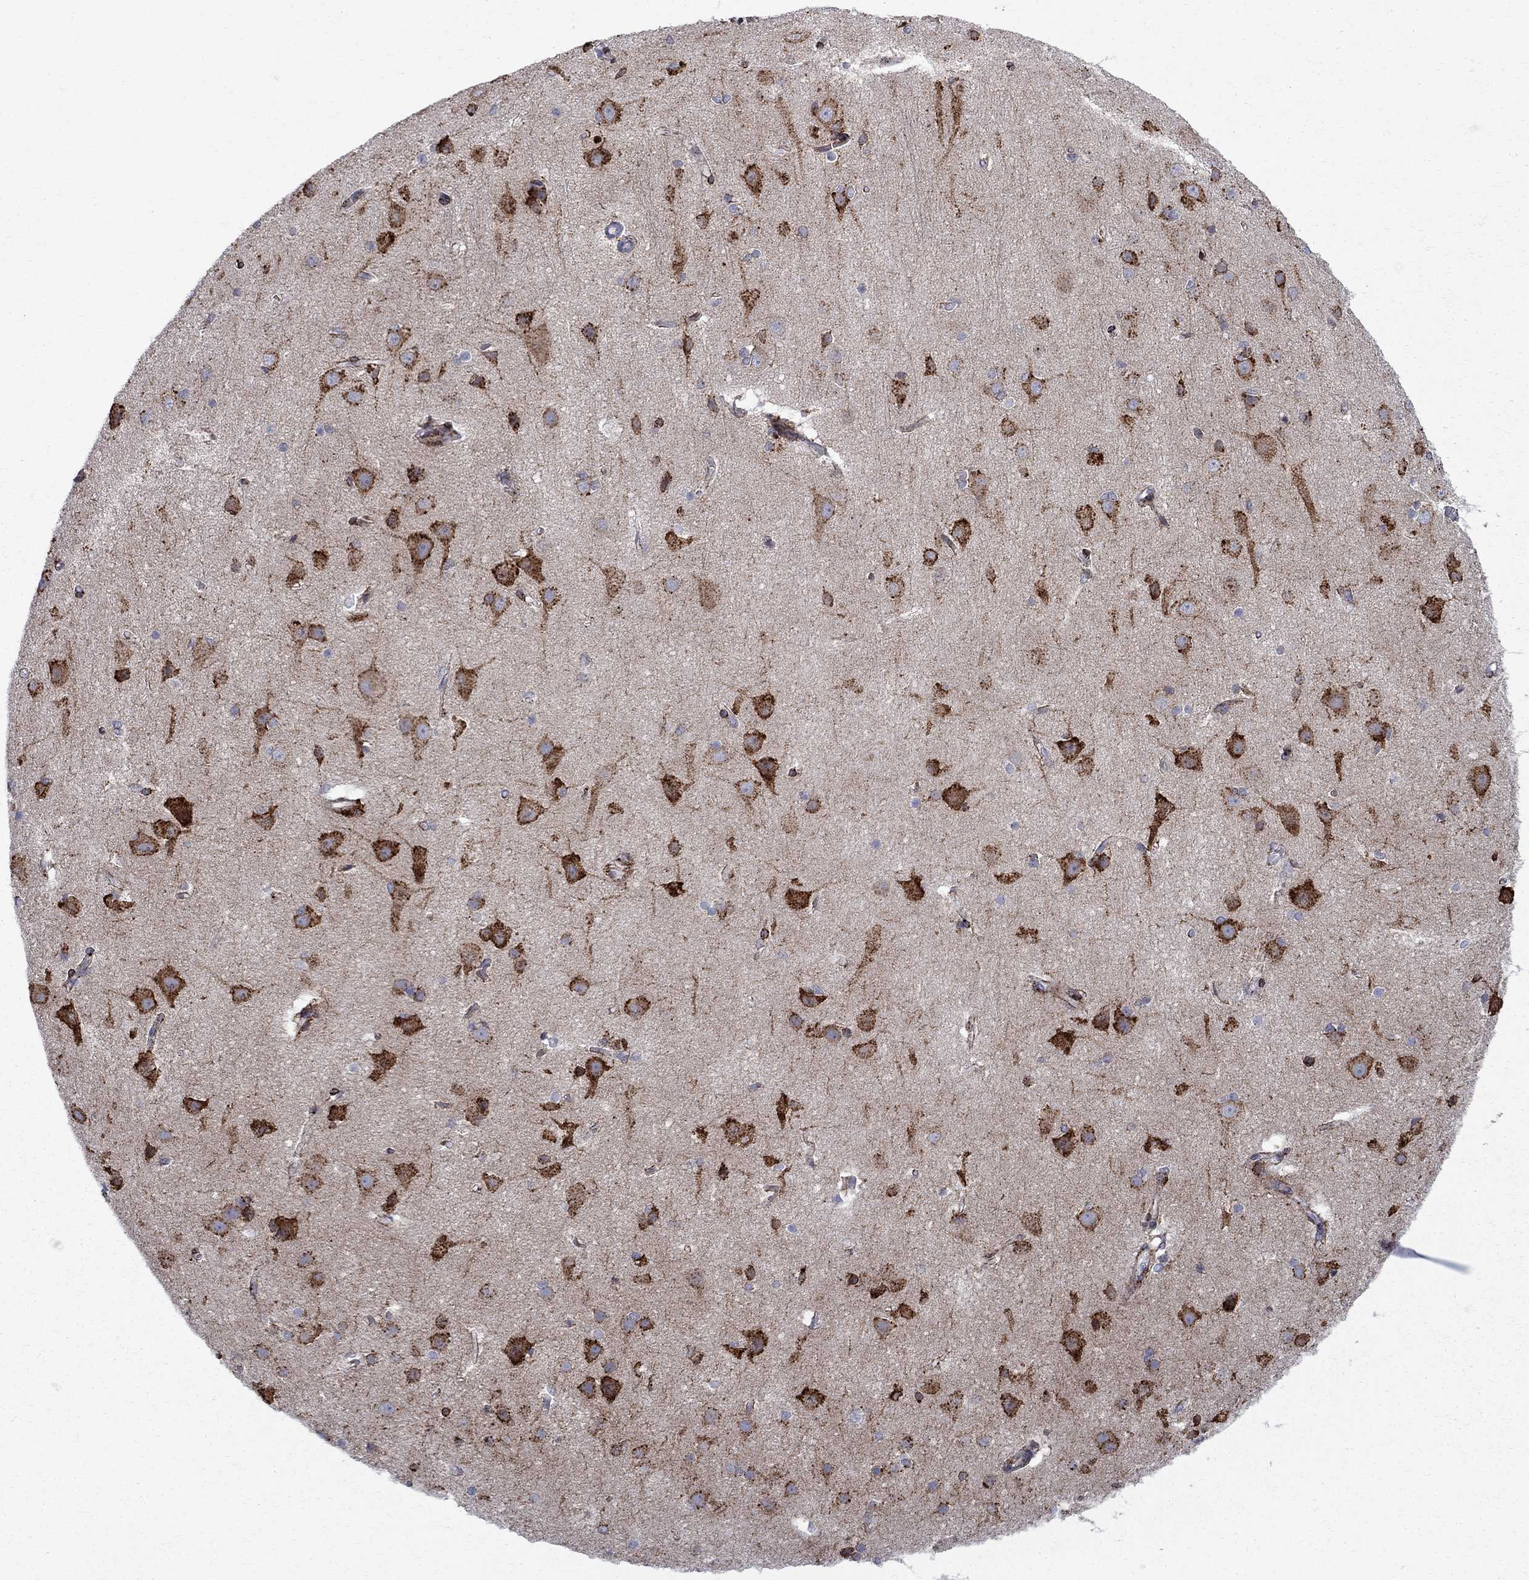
{"staining": {"intensity": "weak", "quantity": "25%-75%", "location": "cytoplasmic/membranous"}, "tissue": "cerebral cortex", "cell_type": "Endothelial cells", "image_type": "normal", "snomed": [{"axis": "morphology", "description": "Normal tissue, NOS"}, {"axis": "topography", "description": "Cerebral cortex"}], "caption": "Immunohistochemical staining of unremarkable cerebral cortex exhibits weak cytoplasmic/membranous protein positivity in about 25%-75% of endothelial cells.", "gene": "CAB39L", "patient": {"sex": "male", "age": 37}}